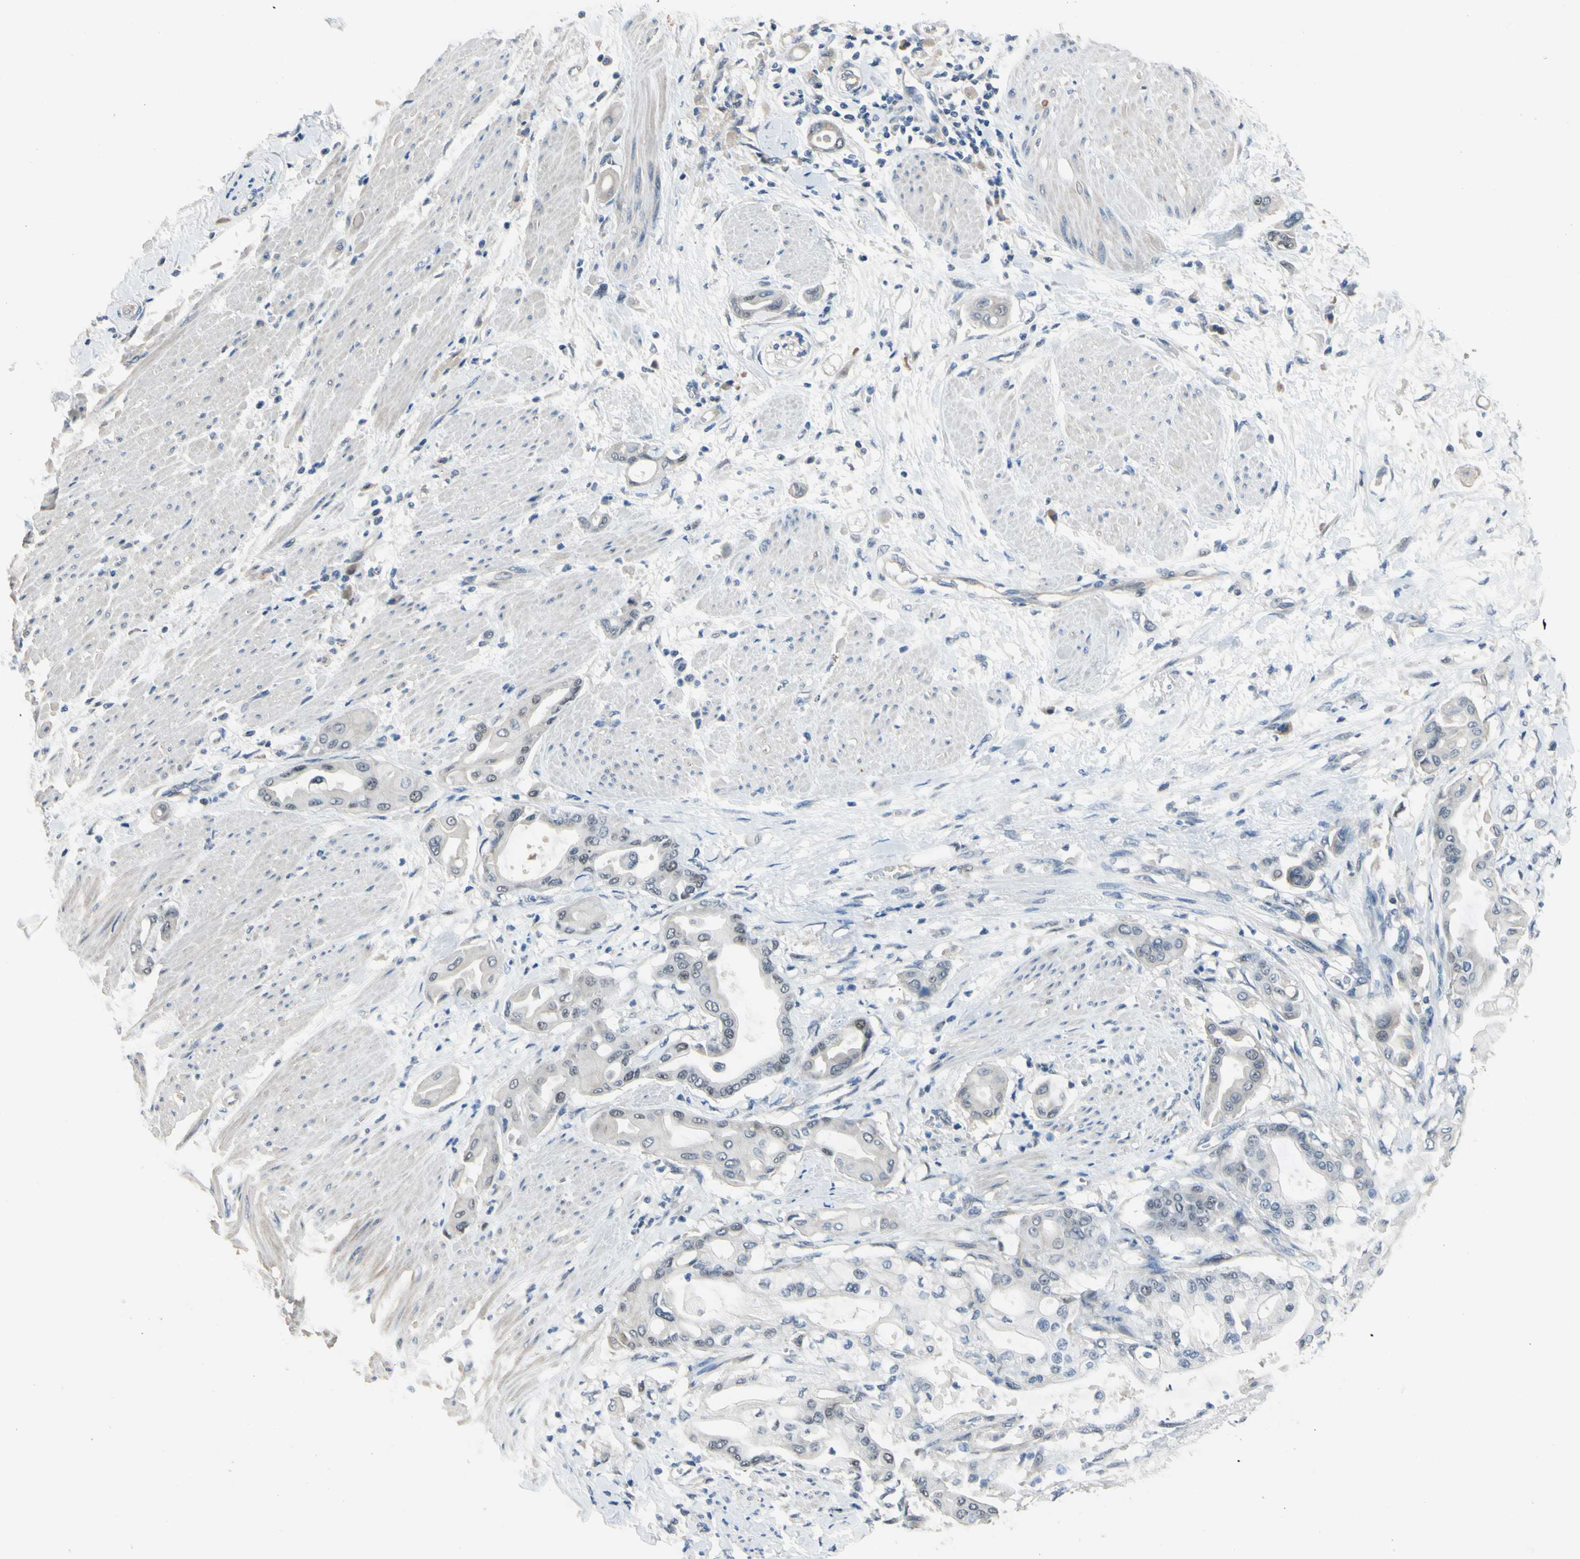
{"staining": {"intensity": "weak", "quantity": "<25%", "location": "nuclear"}, "tissue": "pancreatic cancer", "cell_type": "Tumor cells", "image_type": "cancer", "snomed": [{"axis": "morphology", "description": "Adenocarcinoma, NOS"}, {"axis": "morphology", "description": "Adenocarcinoma, metastatic, NOS"}, {"axis": "topography", "description": "Lymph node"}, {"axis": "topography", "description": "Pancreas"}, {"axis": "topography", "description": "Duodenum"}], "caption": "A high-resolution micrograph shows IHC staining of adenocarcinoma (pancreatic), which exhibits no significant positivity in tumor cells.", "gene": "LHX9", "patient": {"sex": "female", "age": 64}}